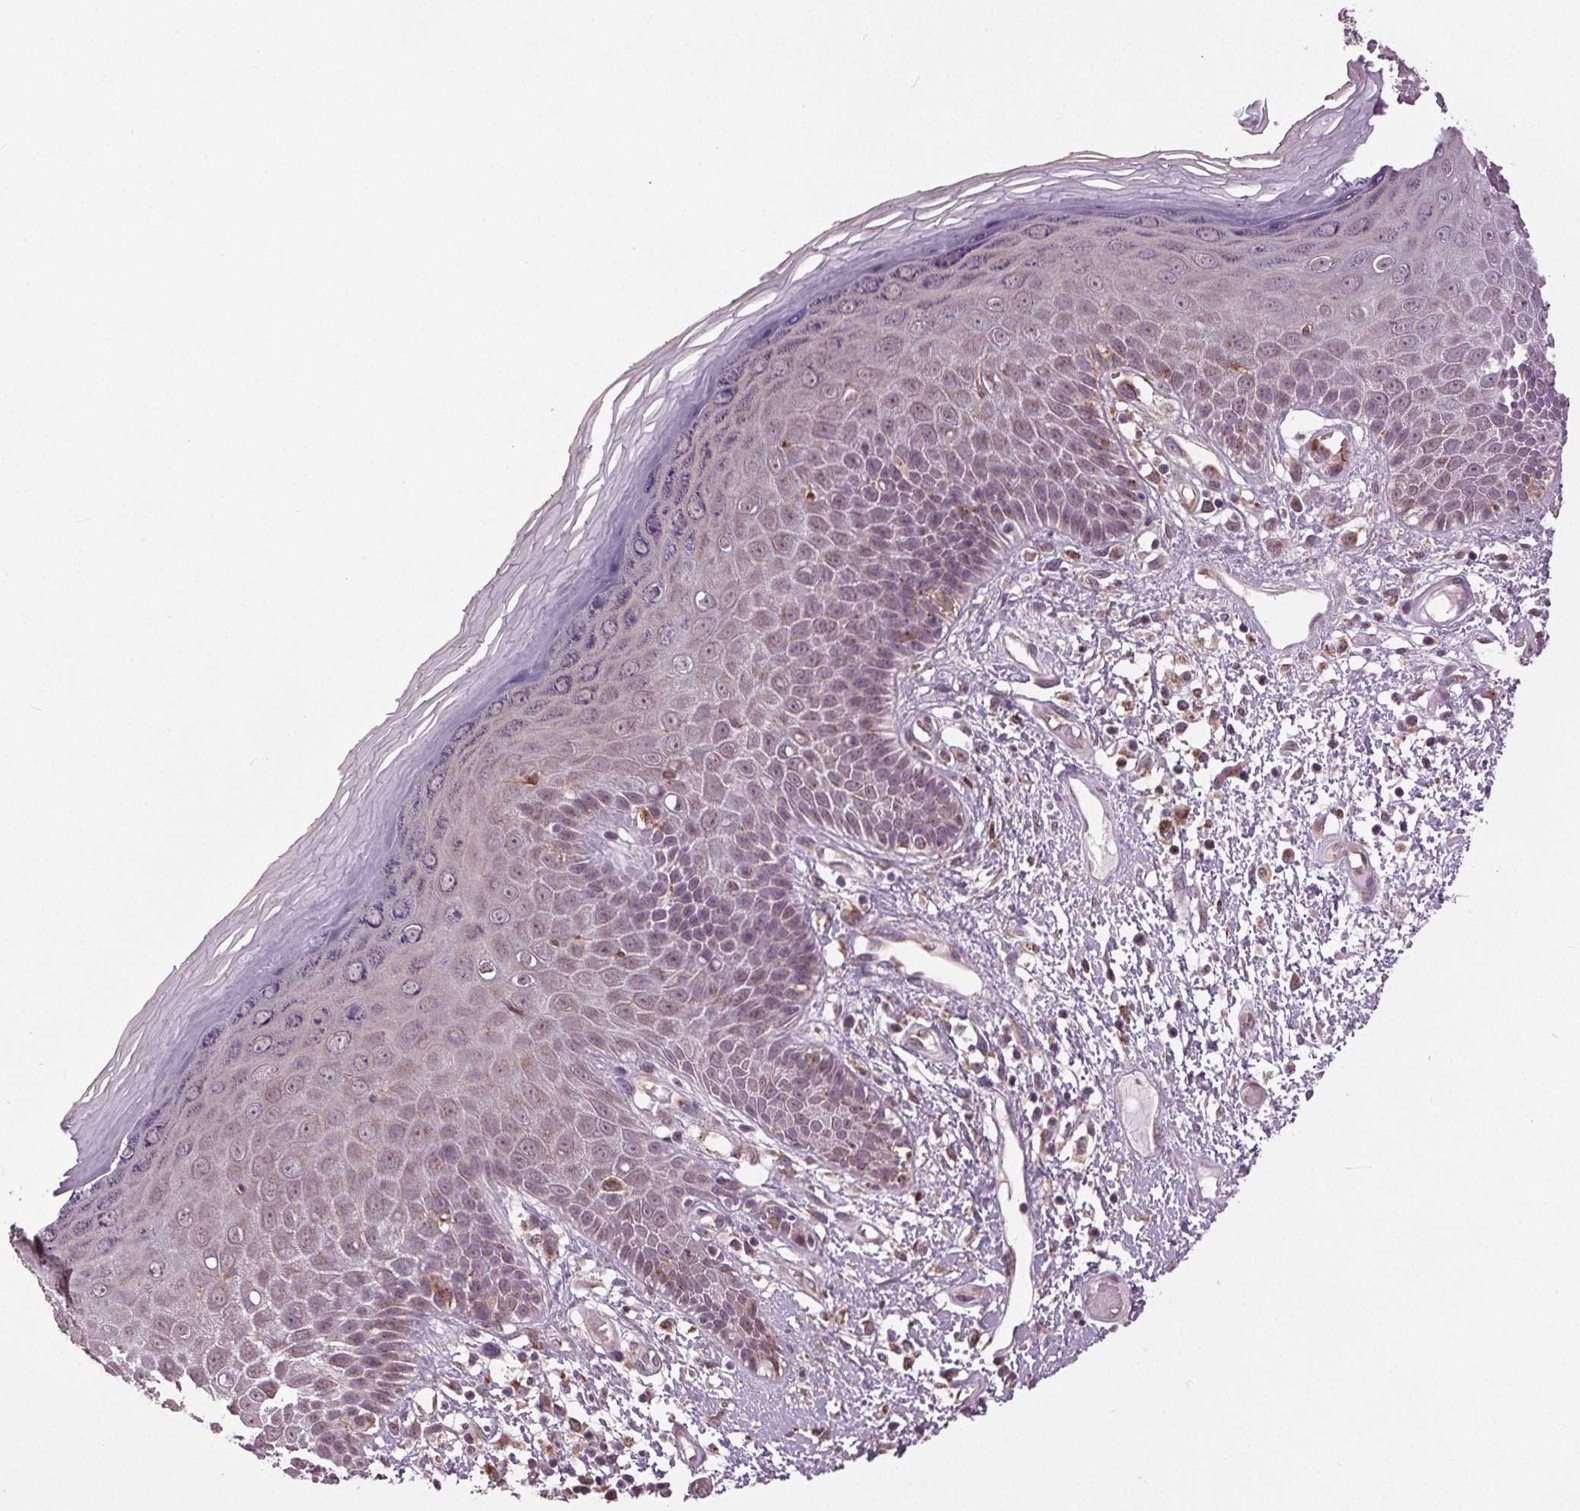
{"staining": {"intensity": "weak", "quantity": "<25%", "location": "cytoplasmic/membranous"}, "tissue": "skin", "cell_type": "Epidermal cells", "image_type": "normal", "snomed": [{"axis": "morphology", "description": "Normal tissue, NOS"}, {"axis": "topography", "description": "Anal"}, {"axis": "topography", "description": "Peripheral nerve tissue"}], "caption": "IHC histopathology image of unremarkable skin: human skin stained with DAB (3,3'-diaminobenzidine) displays no significant protein positivity in epidermal cells. (IHC, brightfield microscopy, high magnification).", "gene": "BSDC1", "patient": {"sex": "male", "age": 78}}